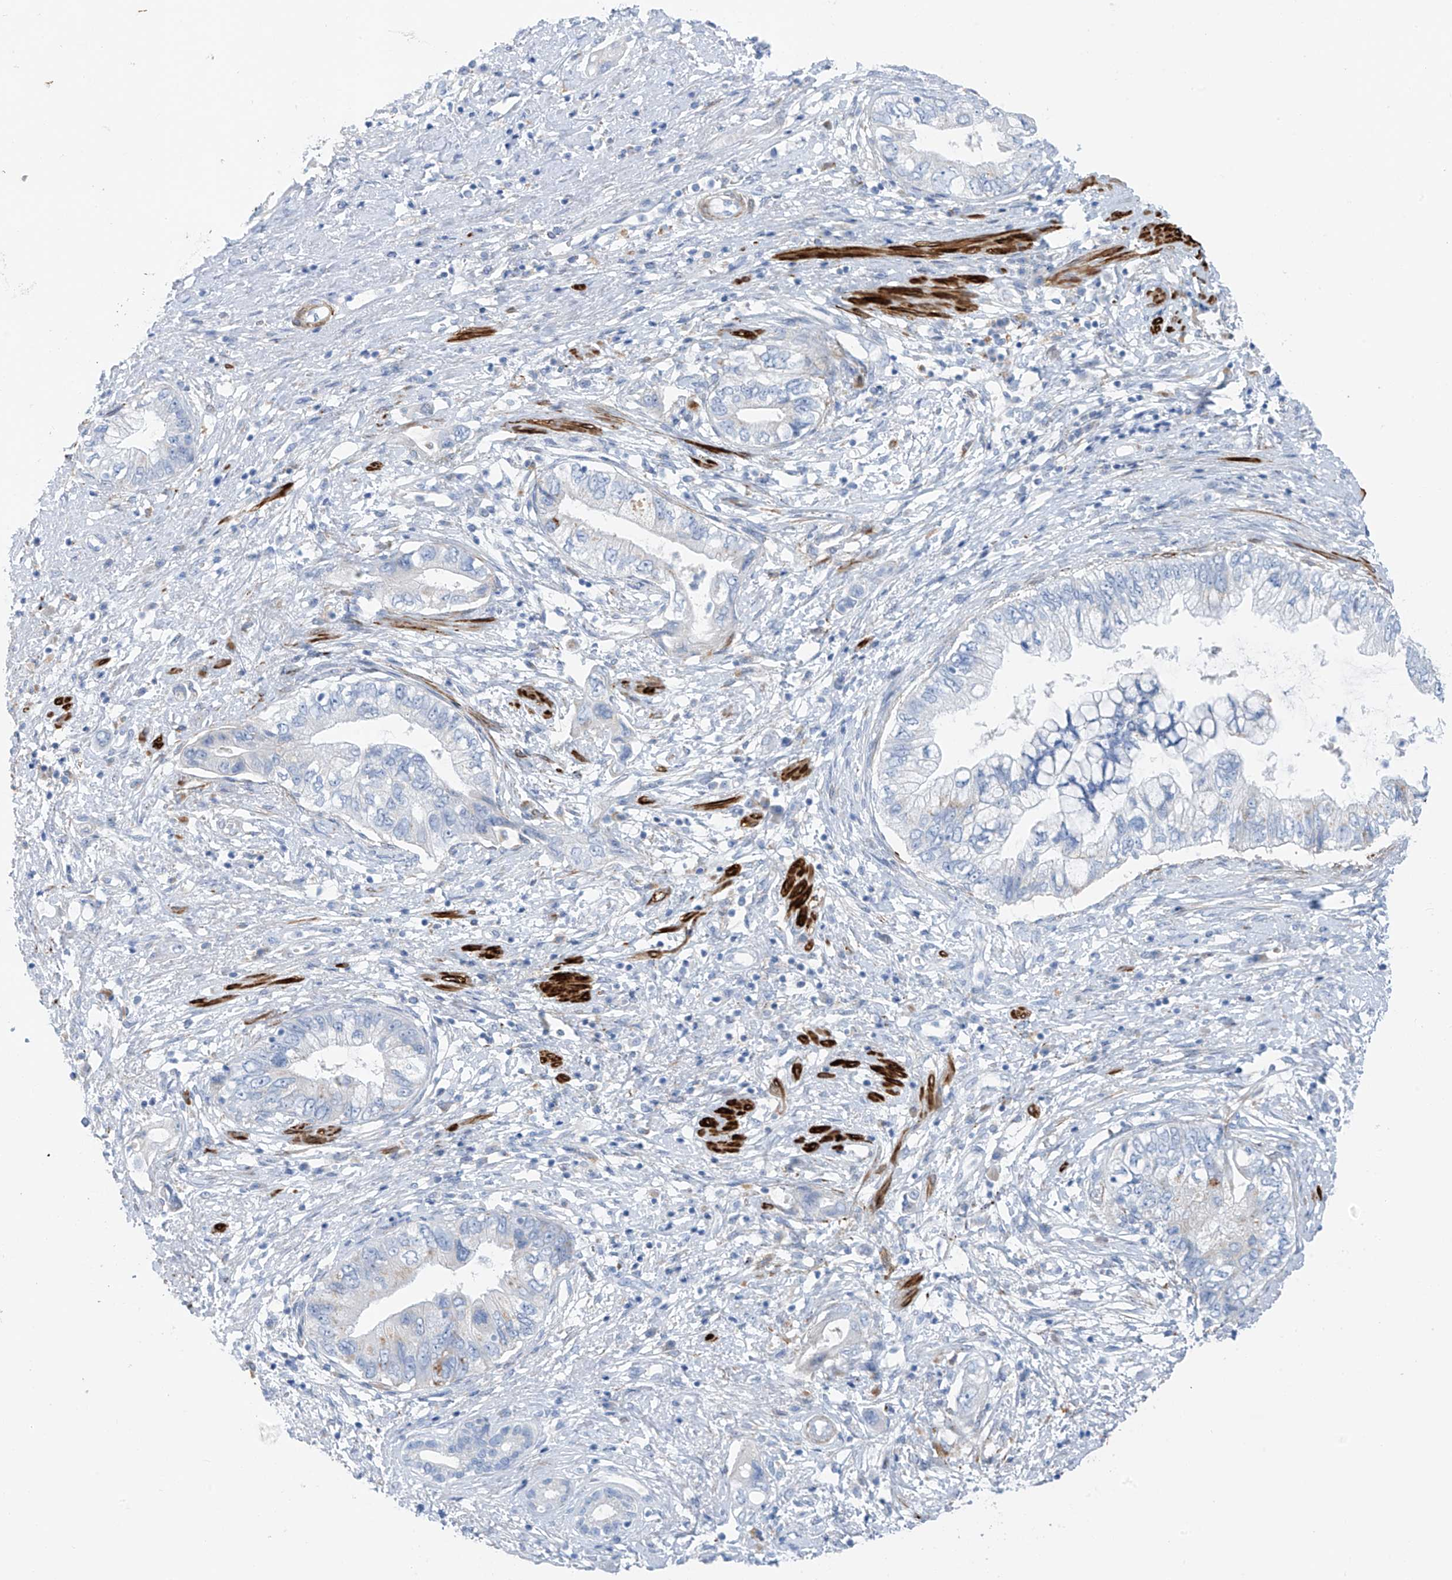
{"staining": {"intensity": "negative", "quantity": "none", "location": "none"}, "tissue": "pancreatic cancer", "cell_type": "Tumor cells", "image_type": "cancer", "snomed": [{"axis": "morphology", "description": "Adenocarcinoma, NOS"}, {"axis": "topography", "description": "Pancreas"}], "caption": "Immunohistochemistry (IHC) of human pancreatic cancer (adenocarcinoma) demonstrates no expression in tumor cells.", "gene": "GLMP", "patient": {"sex": "female", "age": 73}}